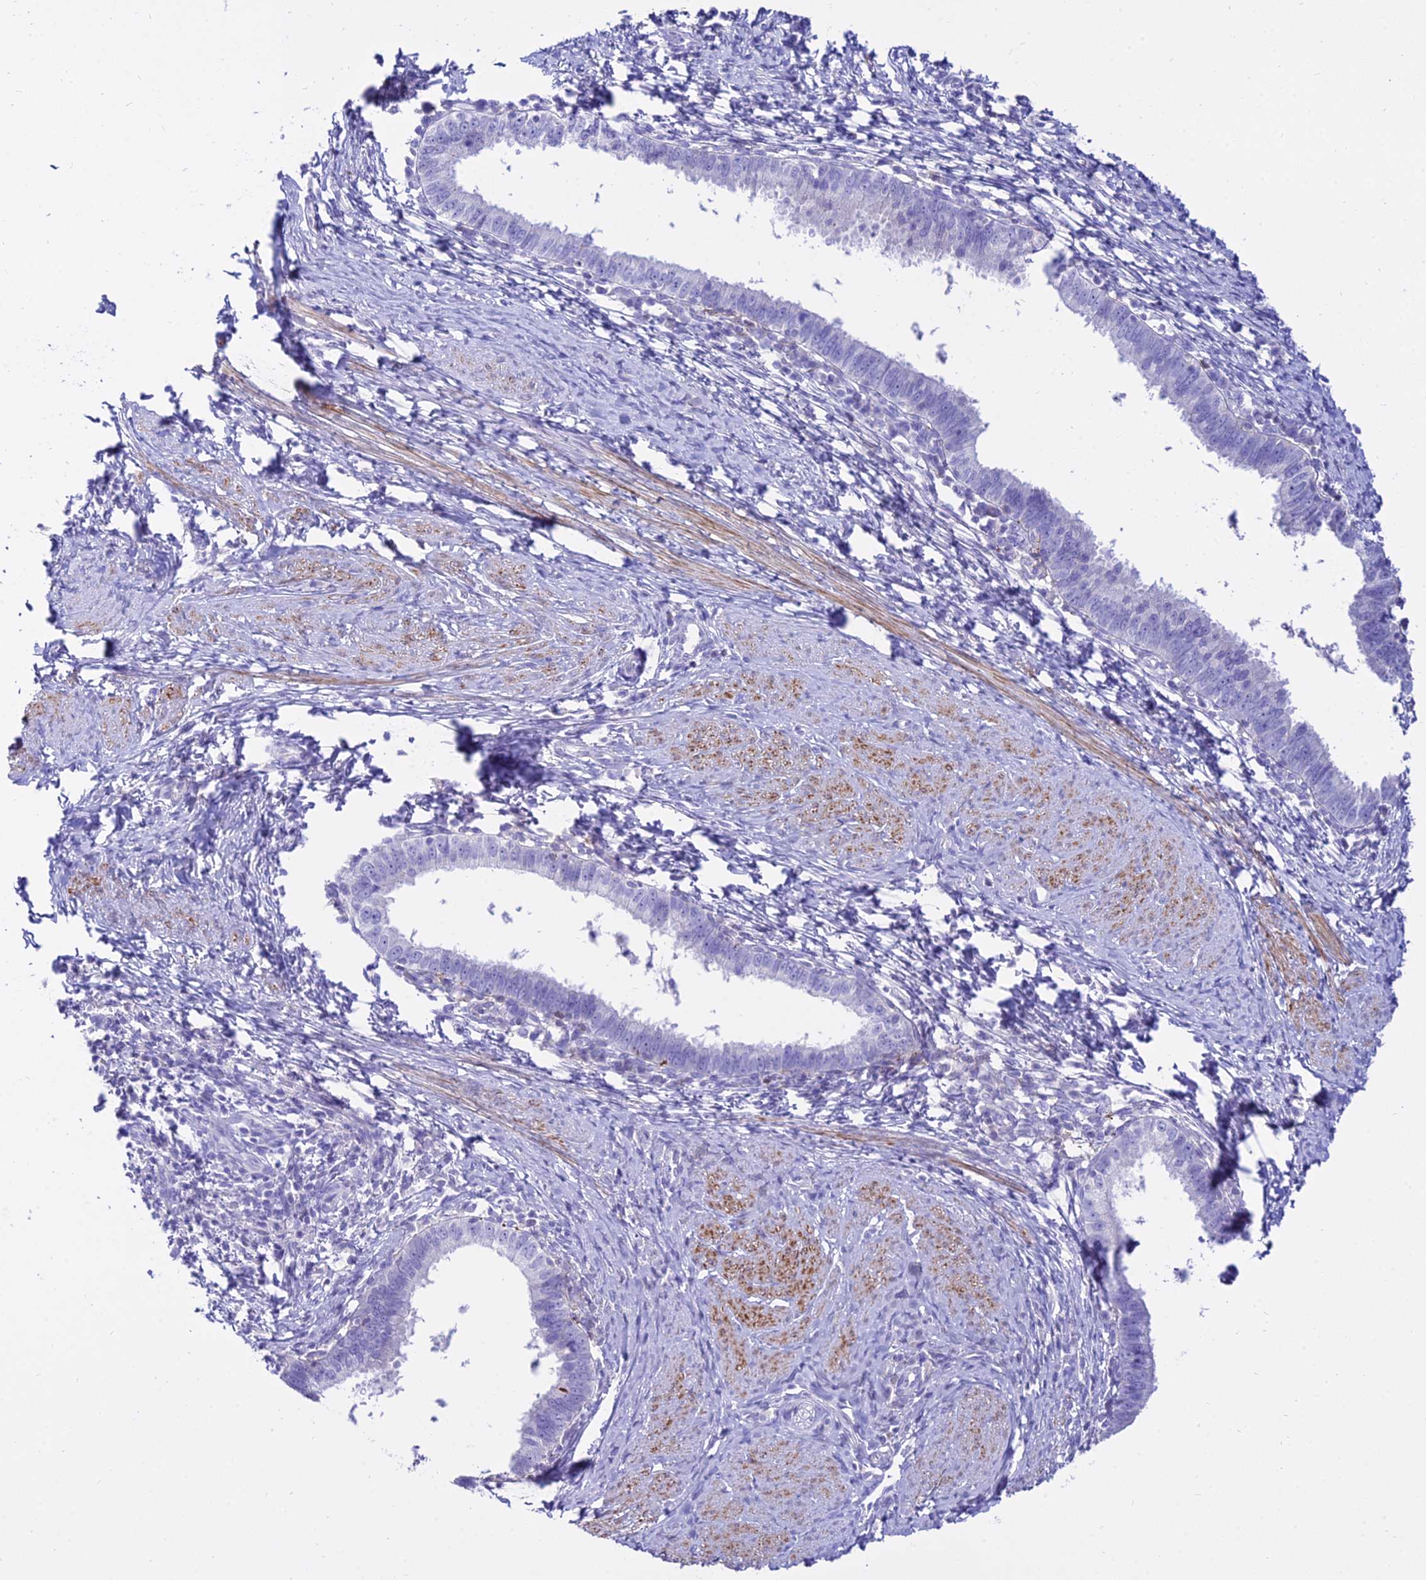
{"staining": {"intensity": "negative", "quantity": "none", "location": "none"}, "tissue": "cervical cancer", "cell_type": "Tumor cells", "image_type": "cancer", "snomed": [{"axis": "morphology", "description": "Adenocarcinoma, NOS"}, {"axis": "topography", "description": "Cervix"}], "caption": "DAB immunohistochemical staining of cervical adenocarcinoma exhibits no significant positivity in tumor cells.", "gene": "DLX1", "patient": {"sex": "female", "age": 36}}